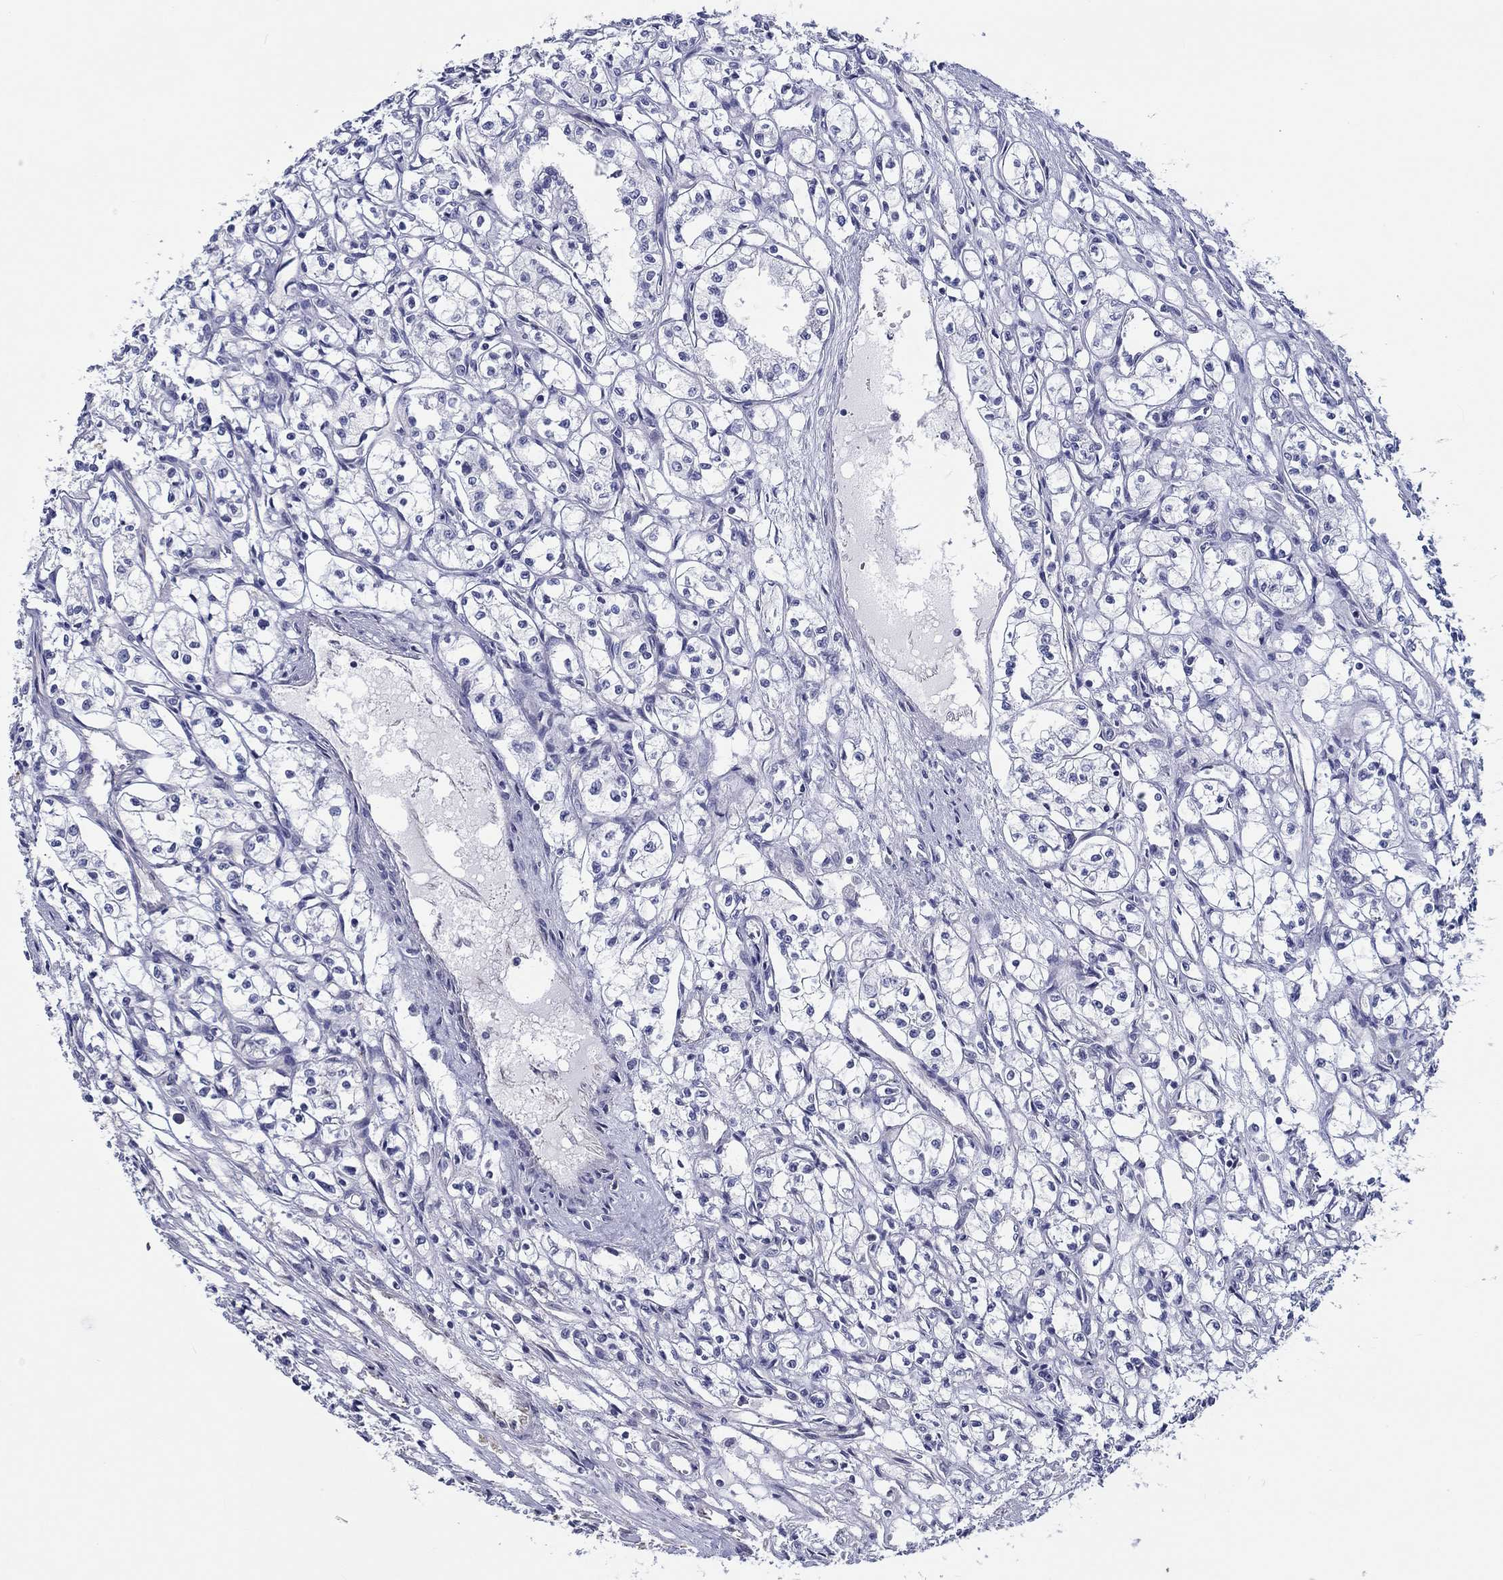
{"staining": {"intensity": "negative", "quantity": "none", "location": "none"}, "tissue": "renal cancer", "cell_type": "Tumor cells", "image_type": "cancer", "snomed": [{"axis": "morphology", "description": "Adenocarcinoma, NOS"}, {"axis": "topography", "description": "Kidney"}], "caption": "Renal adenocarcinoma was stained to show a protein in brown. There is no significant positivity in tumor cells.", "gene": "CRYGD", "patient": {"sex": "male", "age": 56}}